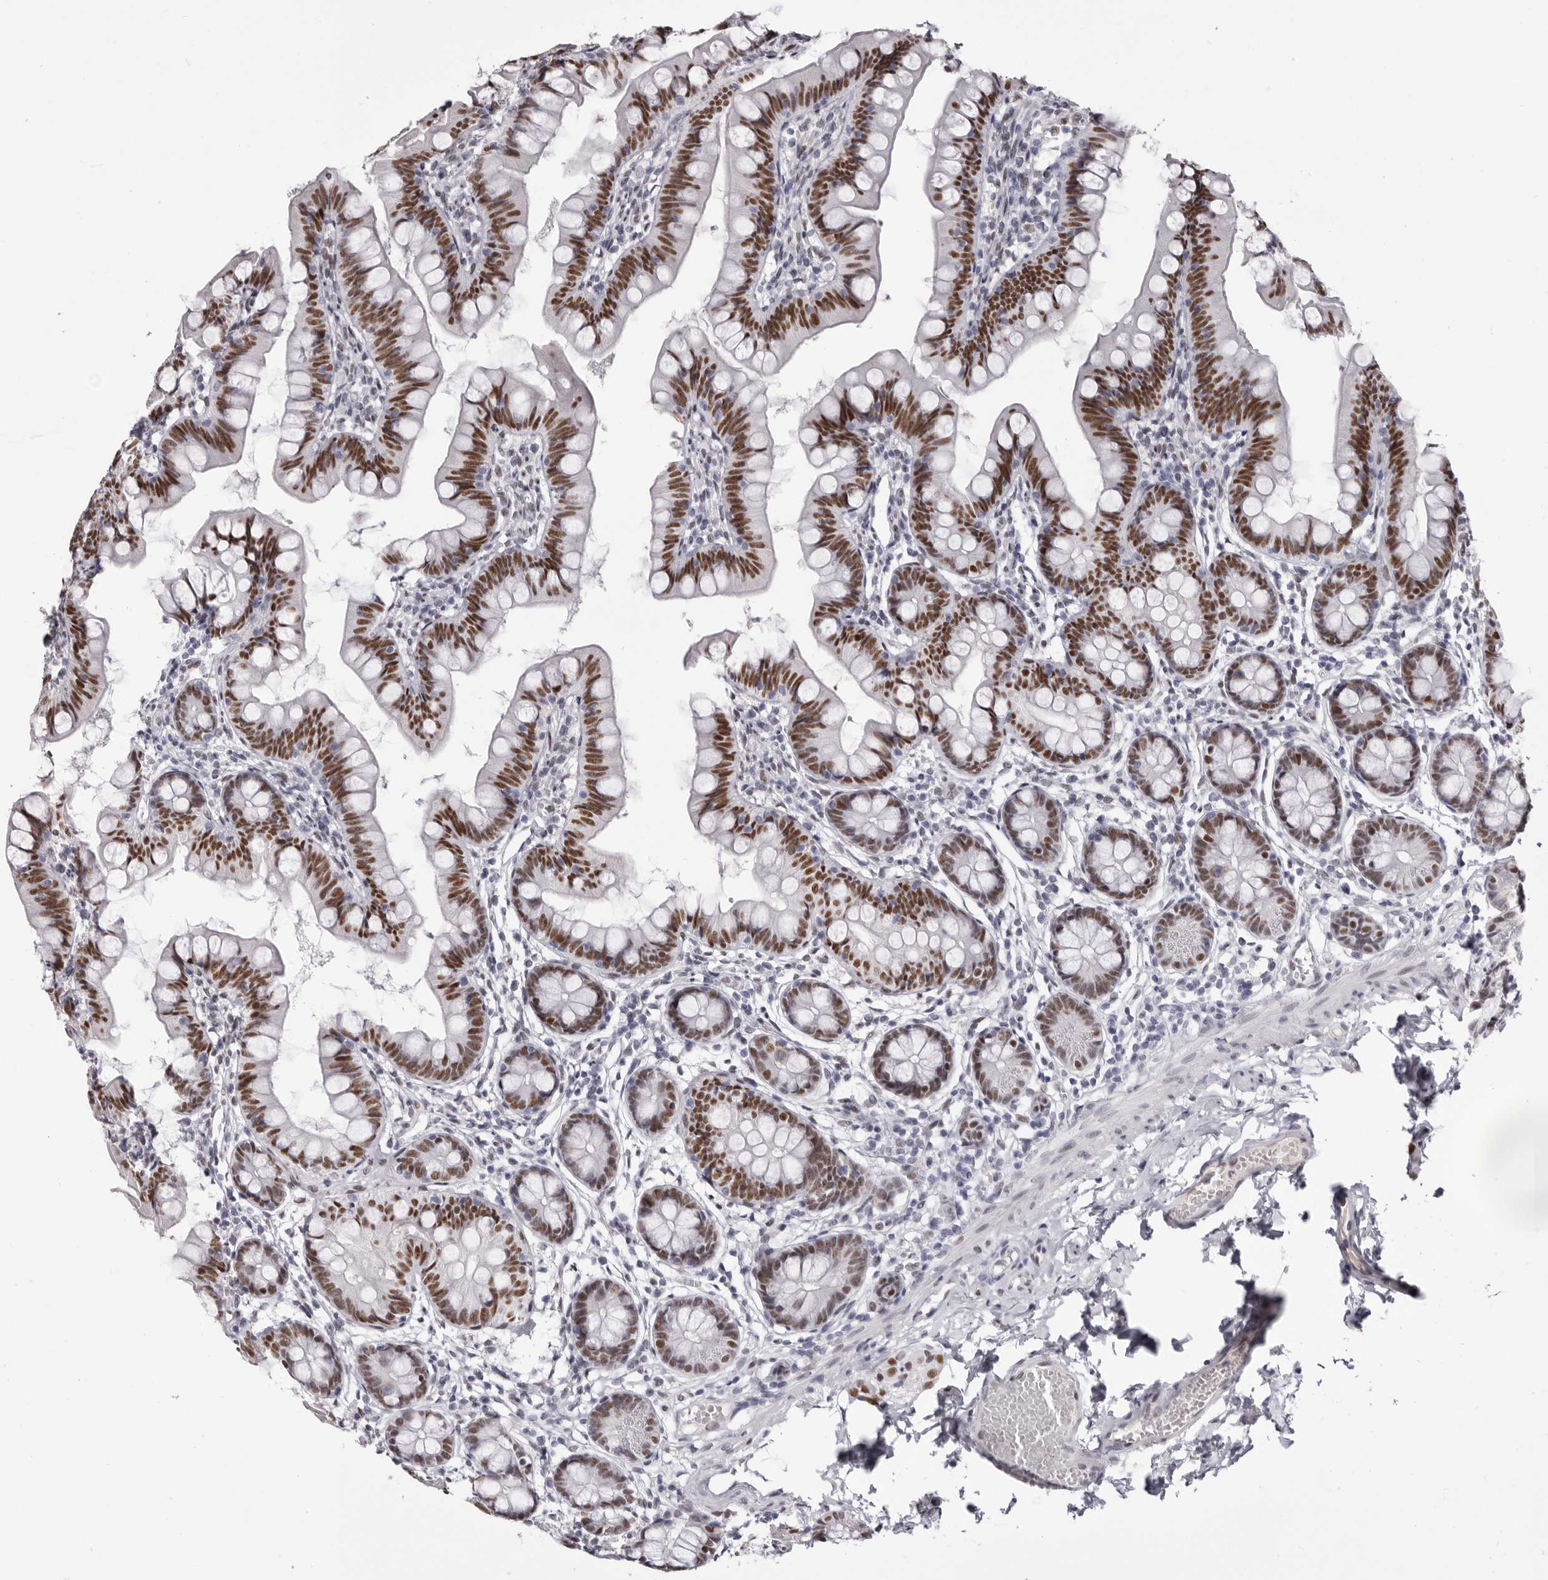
{"staining": {"intensity": "strong", "quantity": "25%-75%", "location": "nuclear"}, "tissue": "small intestine", "cell_type": "Glandular cells", "image_type": "normal", "snomed": [{"axis": "morphology", "description": "Normal tissue, NOS"}, {"axis": "topography", "description": "Small intestine"}], "caption": "Immunohistochemistry (IHC) photomicrograph of benign small intestine stained for a protein (brown), which exhibits high levels of strong nuclear staining in approximately 25%-75% of glandular cells.", "gene": "ZNF326", "patient": {"sex": "male", "age": 7}}